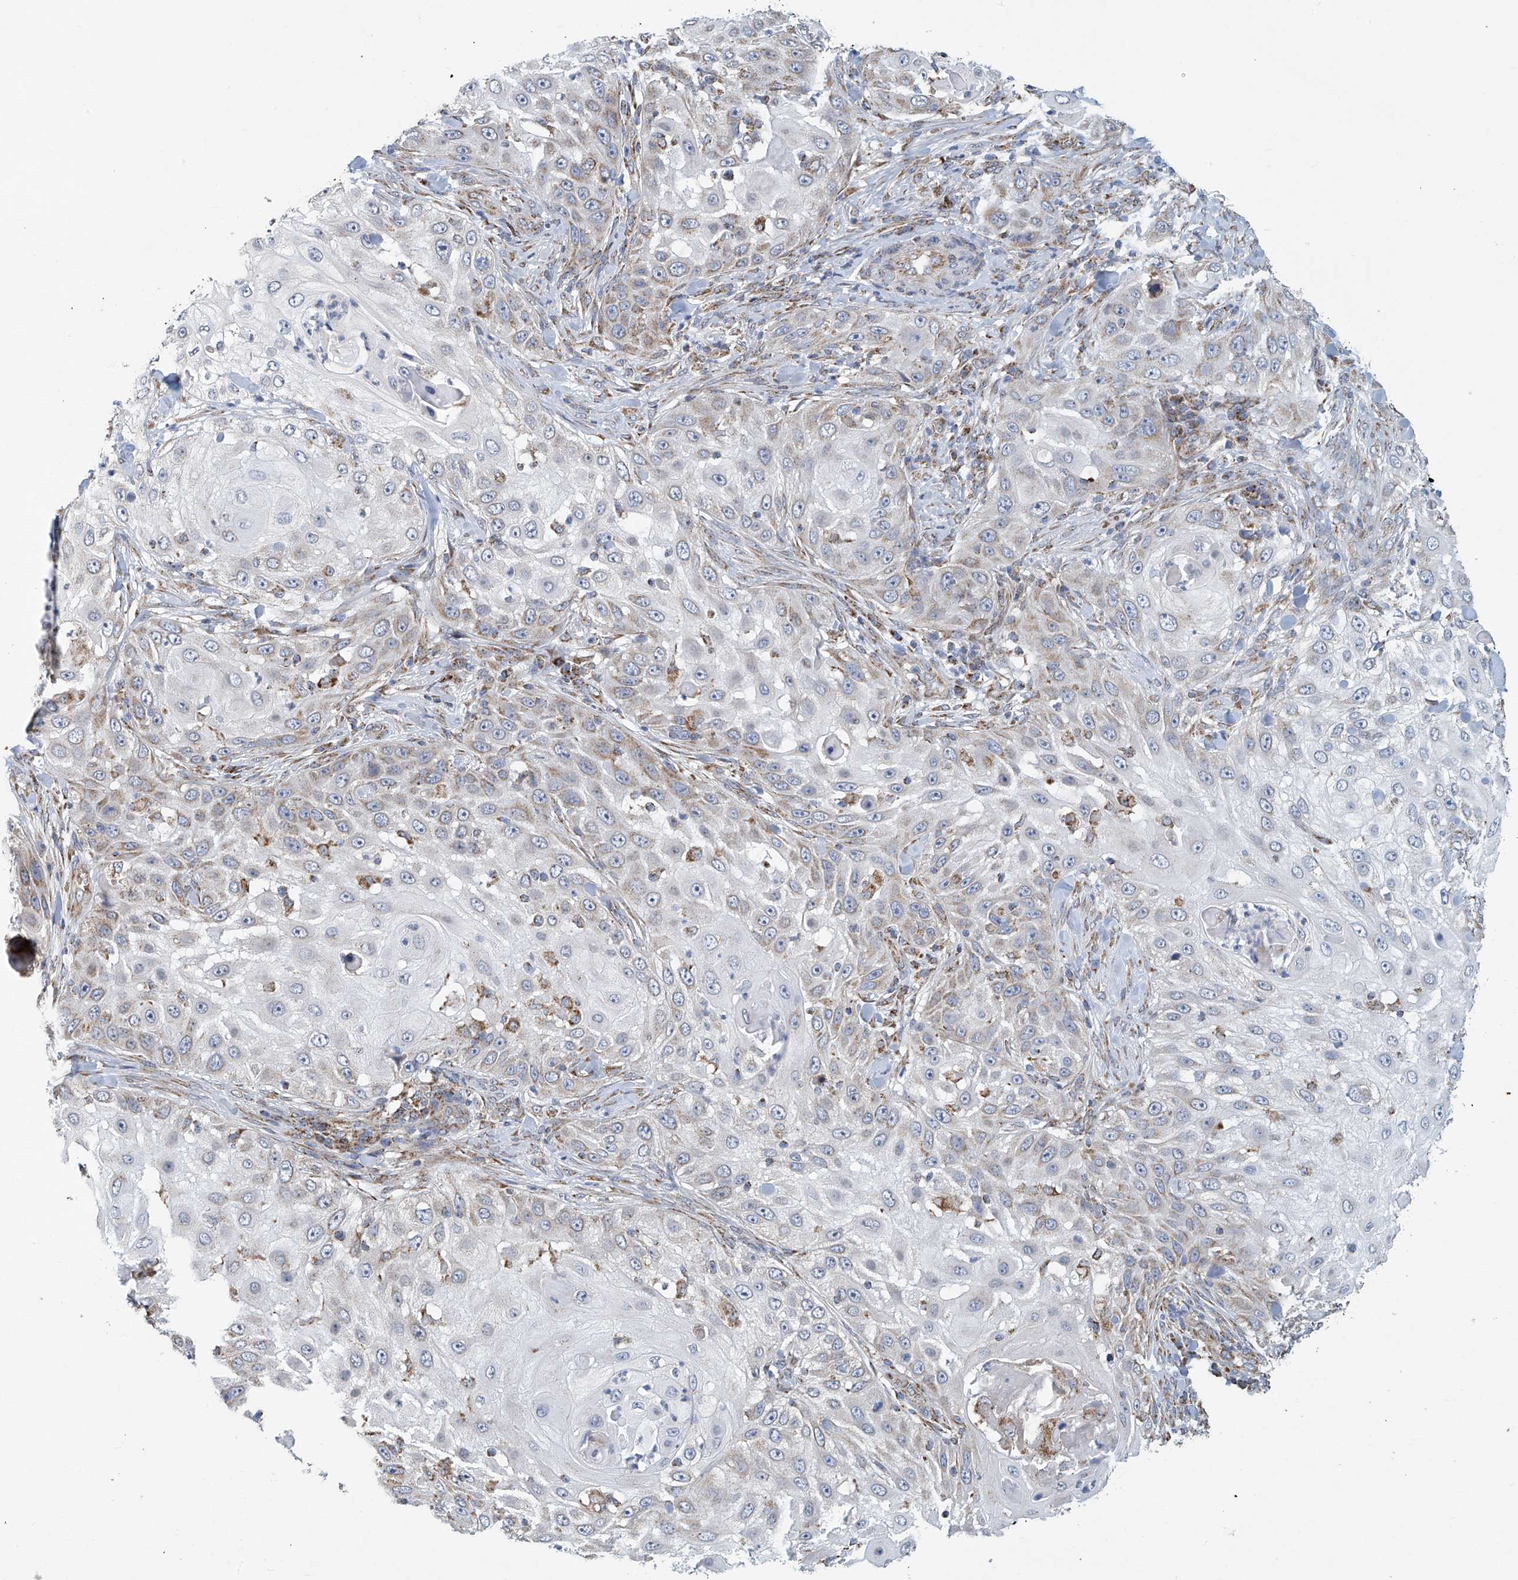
{"staining": {"intensity": "weak", "quantity": "25%-75%", "location": "cytoplasmic/membranous"}, "tissue": "skin cancer", "cell_type": "Tumor cells", "image_type": "cancer", "snomed": [{"axis": "morphology", "description": "Squamous cell carcinoma, NOS"}, {"axis": "topography", "description": "Skin"}], "caption": "Tumor cells show weak cytoplasmic/membranous staining in approximately 25%-75% of cells in skin squamous cell carcinoma.", "gene": "COMMD1", "patient": {"sex": "female", "age": 44}}